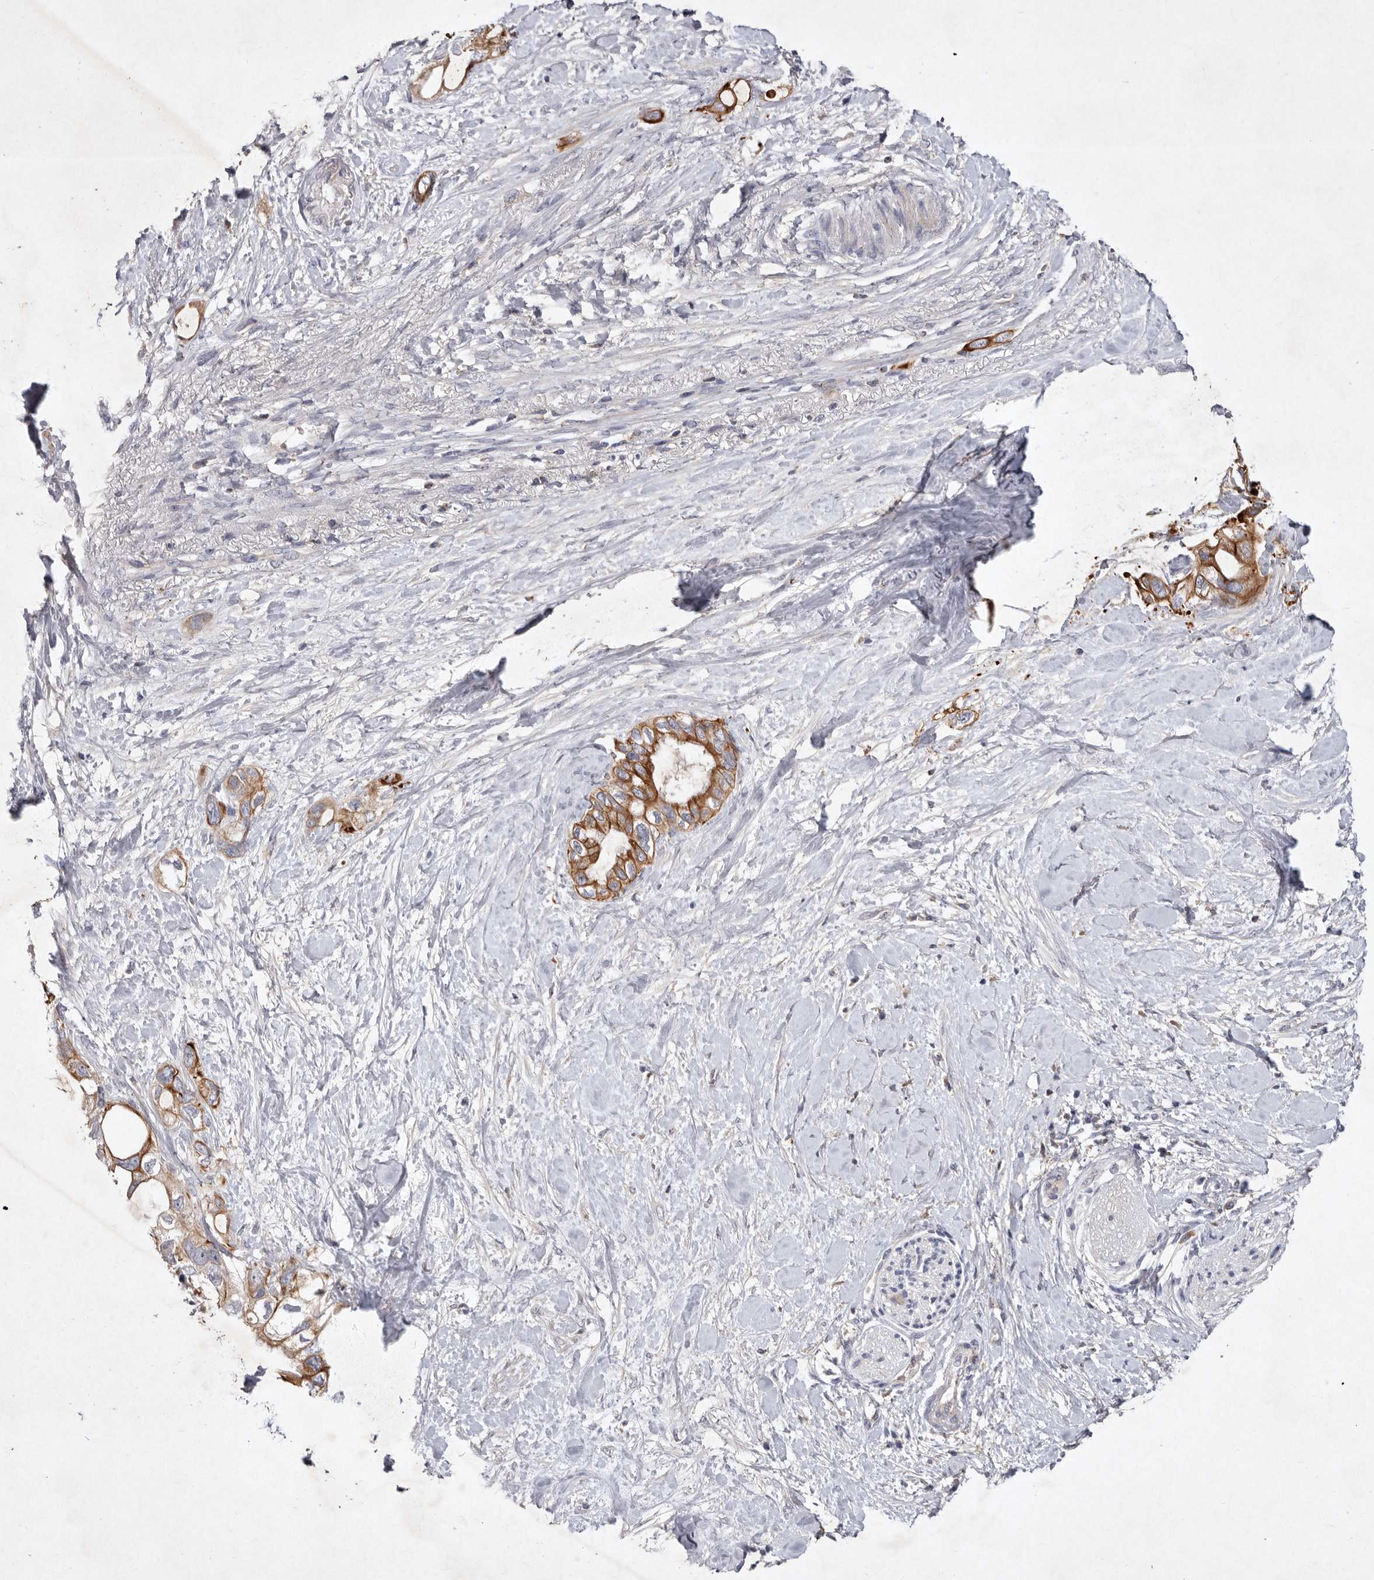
{"staining": {"intensity": "moderate", "quantity": ">75%", "location": "cytoplasmic/membranous"}, "tissue": "pancreatic cancer", "cell_type": "Tumor cells", "image_type": "cancer", "snomed": [{"axis": "morphology", "description": "Adenocarcinoma, NOS"}, {"axis": "topography", "description": "Pancreas"}], "caption": "Brown immunohistochemical staining in human pancreatic cancer (adenocarcinoma) demonstrates moderate cytoplasmic/membranous staining in approximately >75% of tumor cells.", "gene": "TNFSF14", "patient": {"sex": "female", "age": 56}}